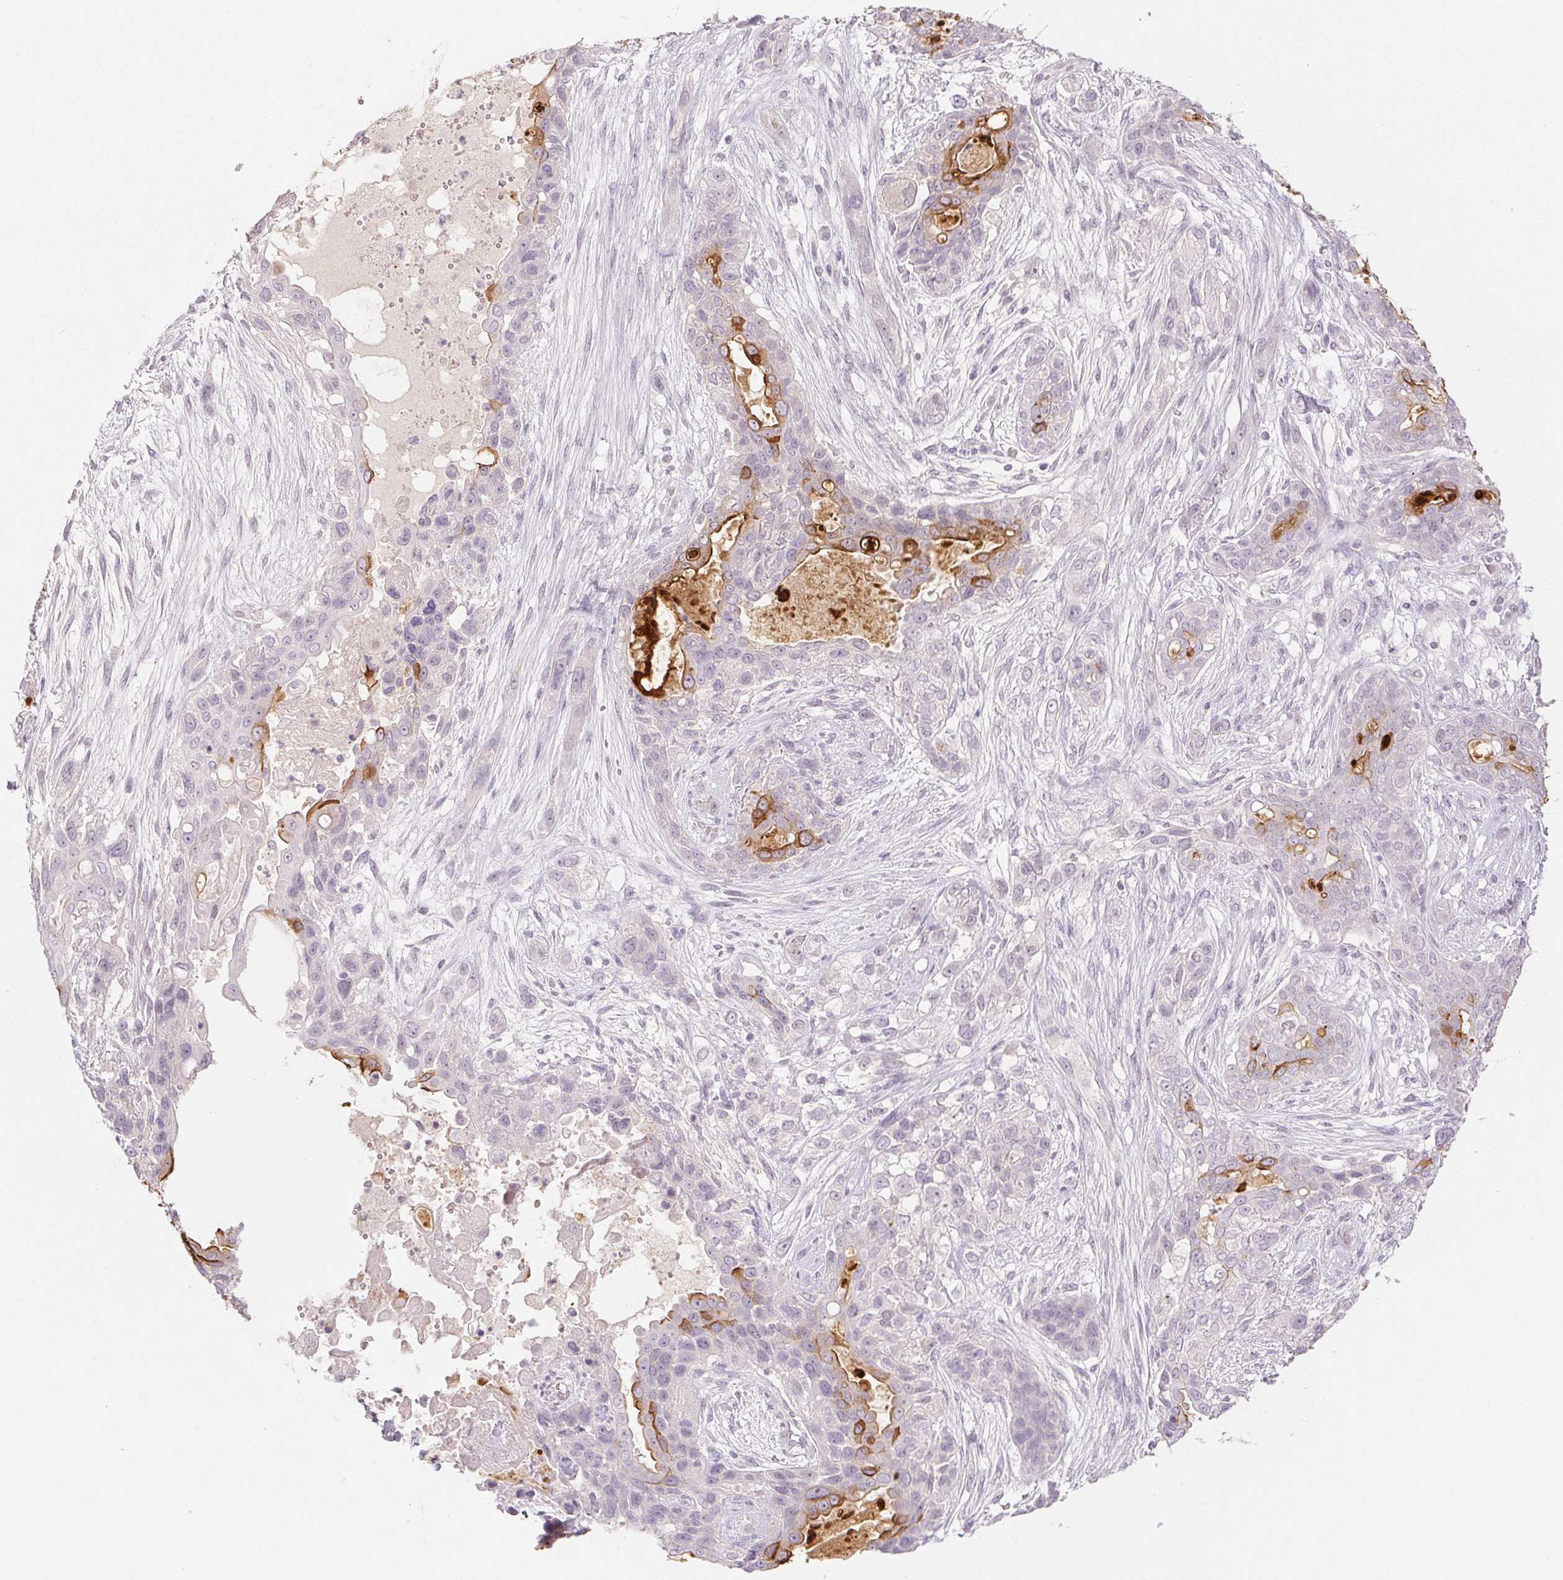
{"staining": {"intensity": "moderate", "quantity": "<25%", "location": "cytoplasmic/membranous"}, "tissue": "lung cancer", "cell_type": "Tumor cells", "image_type": "cancer", "snomed": [{"axis": "morphology", "description": "Squamous cell carcinoma, NOS"}, {"axis": "topography", "description": "Lung"}], "caption": "A high-resolution histopathology image shows immunohistochemistry staining of lung cancer (squamous cell carcinoma), which demonstrates moderate cytoplasmic/membranous expression in about <25% of tumor cells.", "gene": "PI3", "patient": {"sex": "female", "age": 70}}